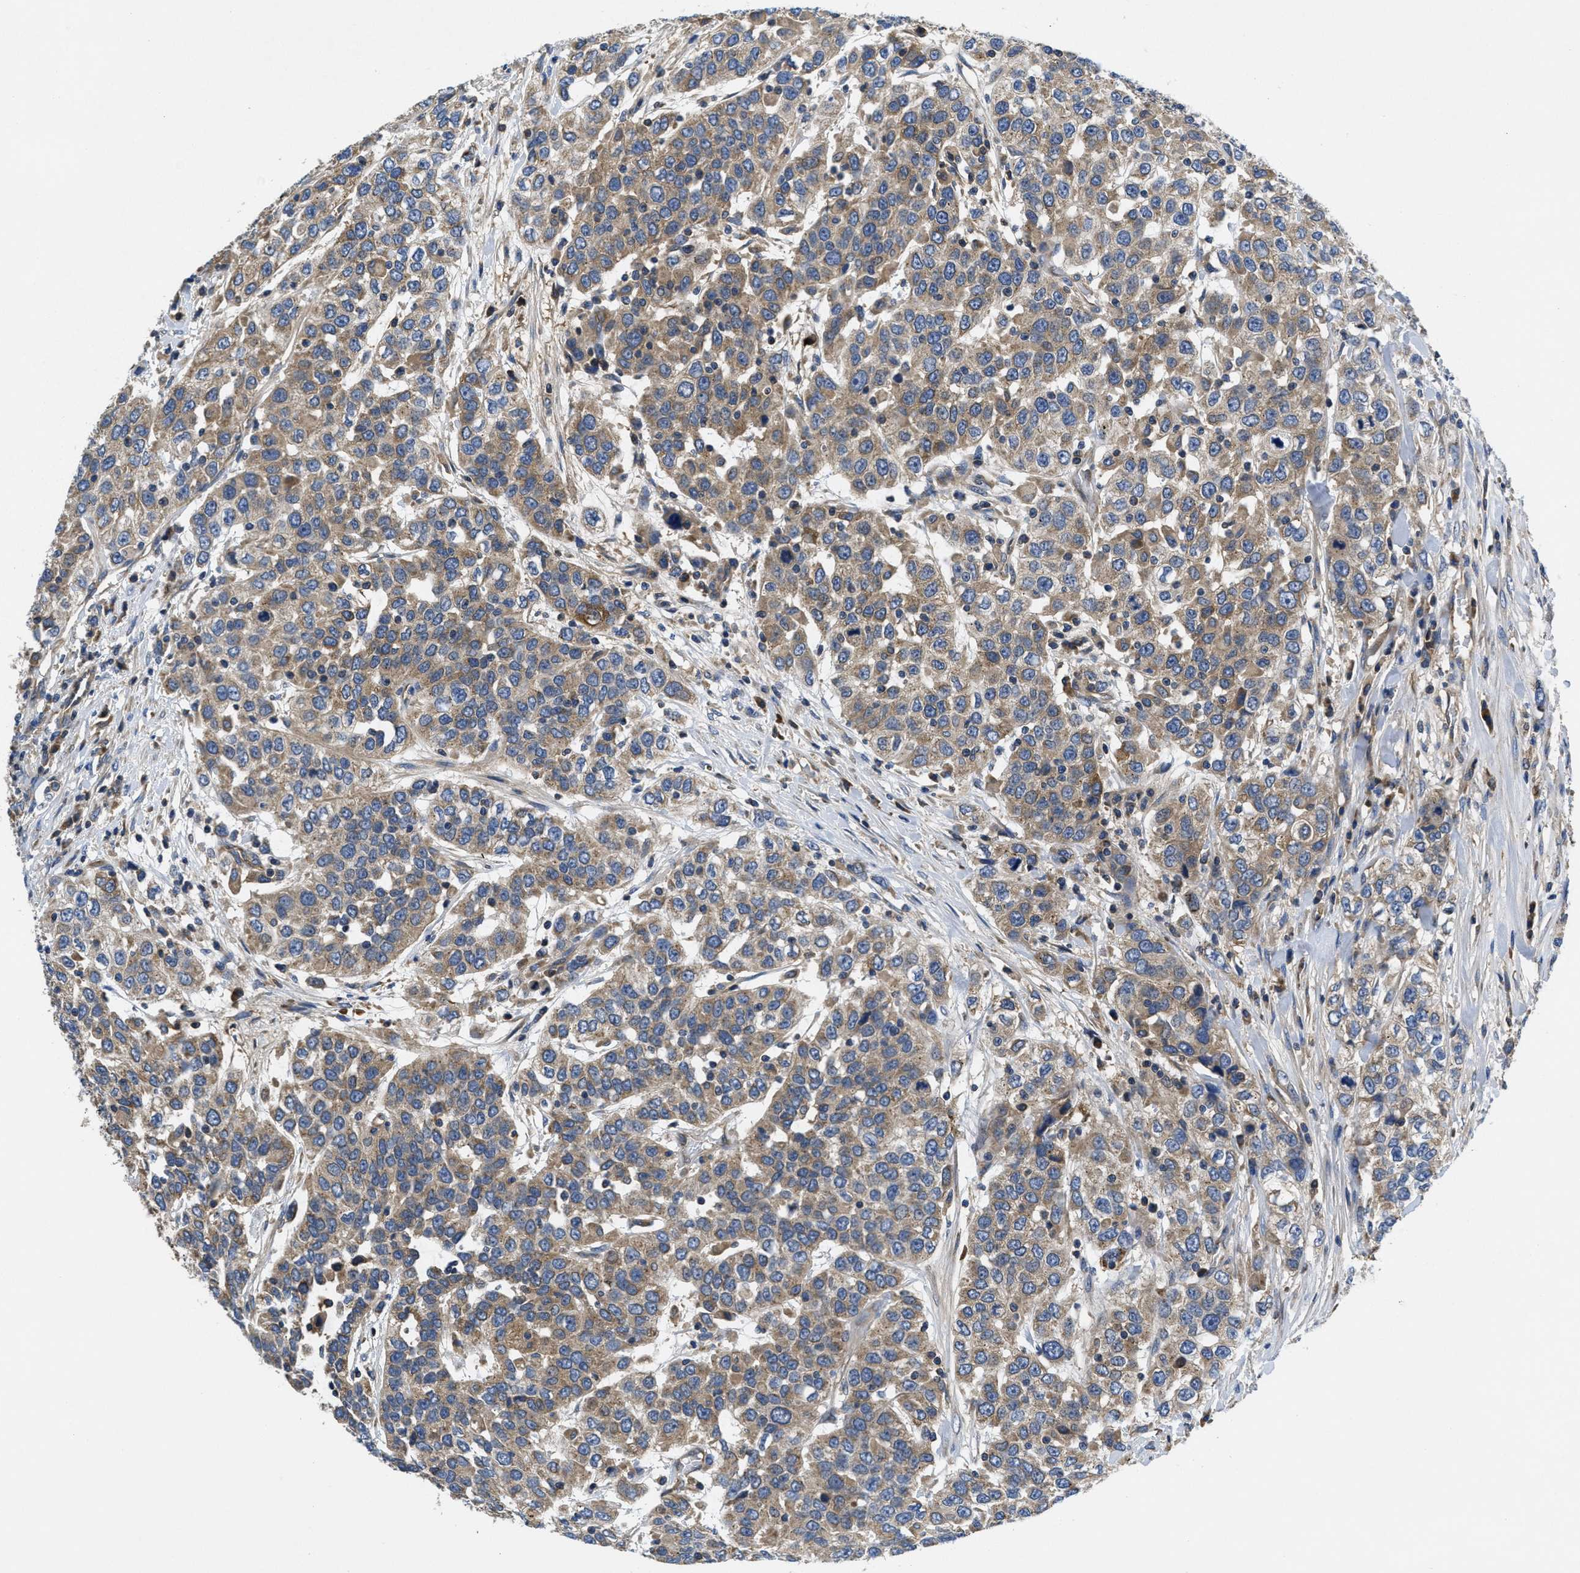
{"staining": {"intensity": "moderate", "quantity": ">75%", "location": "cytoplasmic/membranous"}, "tissue": "urothelial cancer", "cell_type": "Tumor cells", "image_type": "cancer", "snomed": [{"axis": "morphology", "description": "Urothelial carcinoma, High grade"}, {"axis": "topography", "description": "Urinary bladder"}], "caption": "Human urothelial carcinoma (high-grade) stained with a protein marker shows moderate staining in tumor cells.", "gene": "GALK1", "patient": {"sex": "female", "age": 80}}